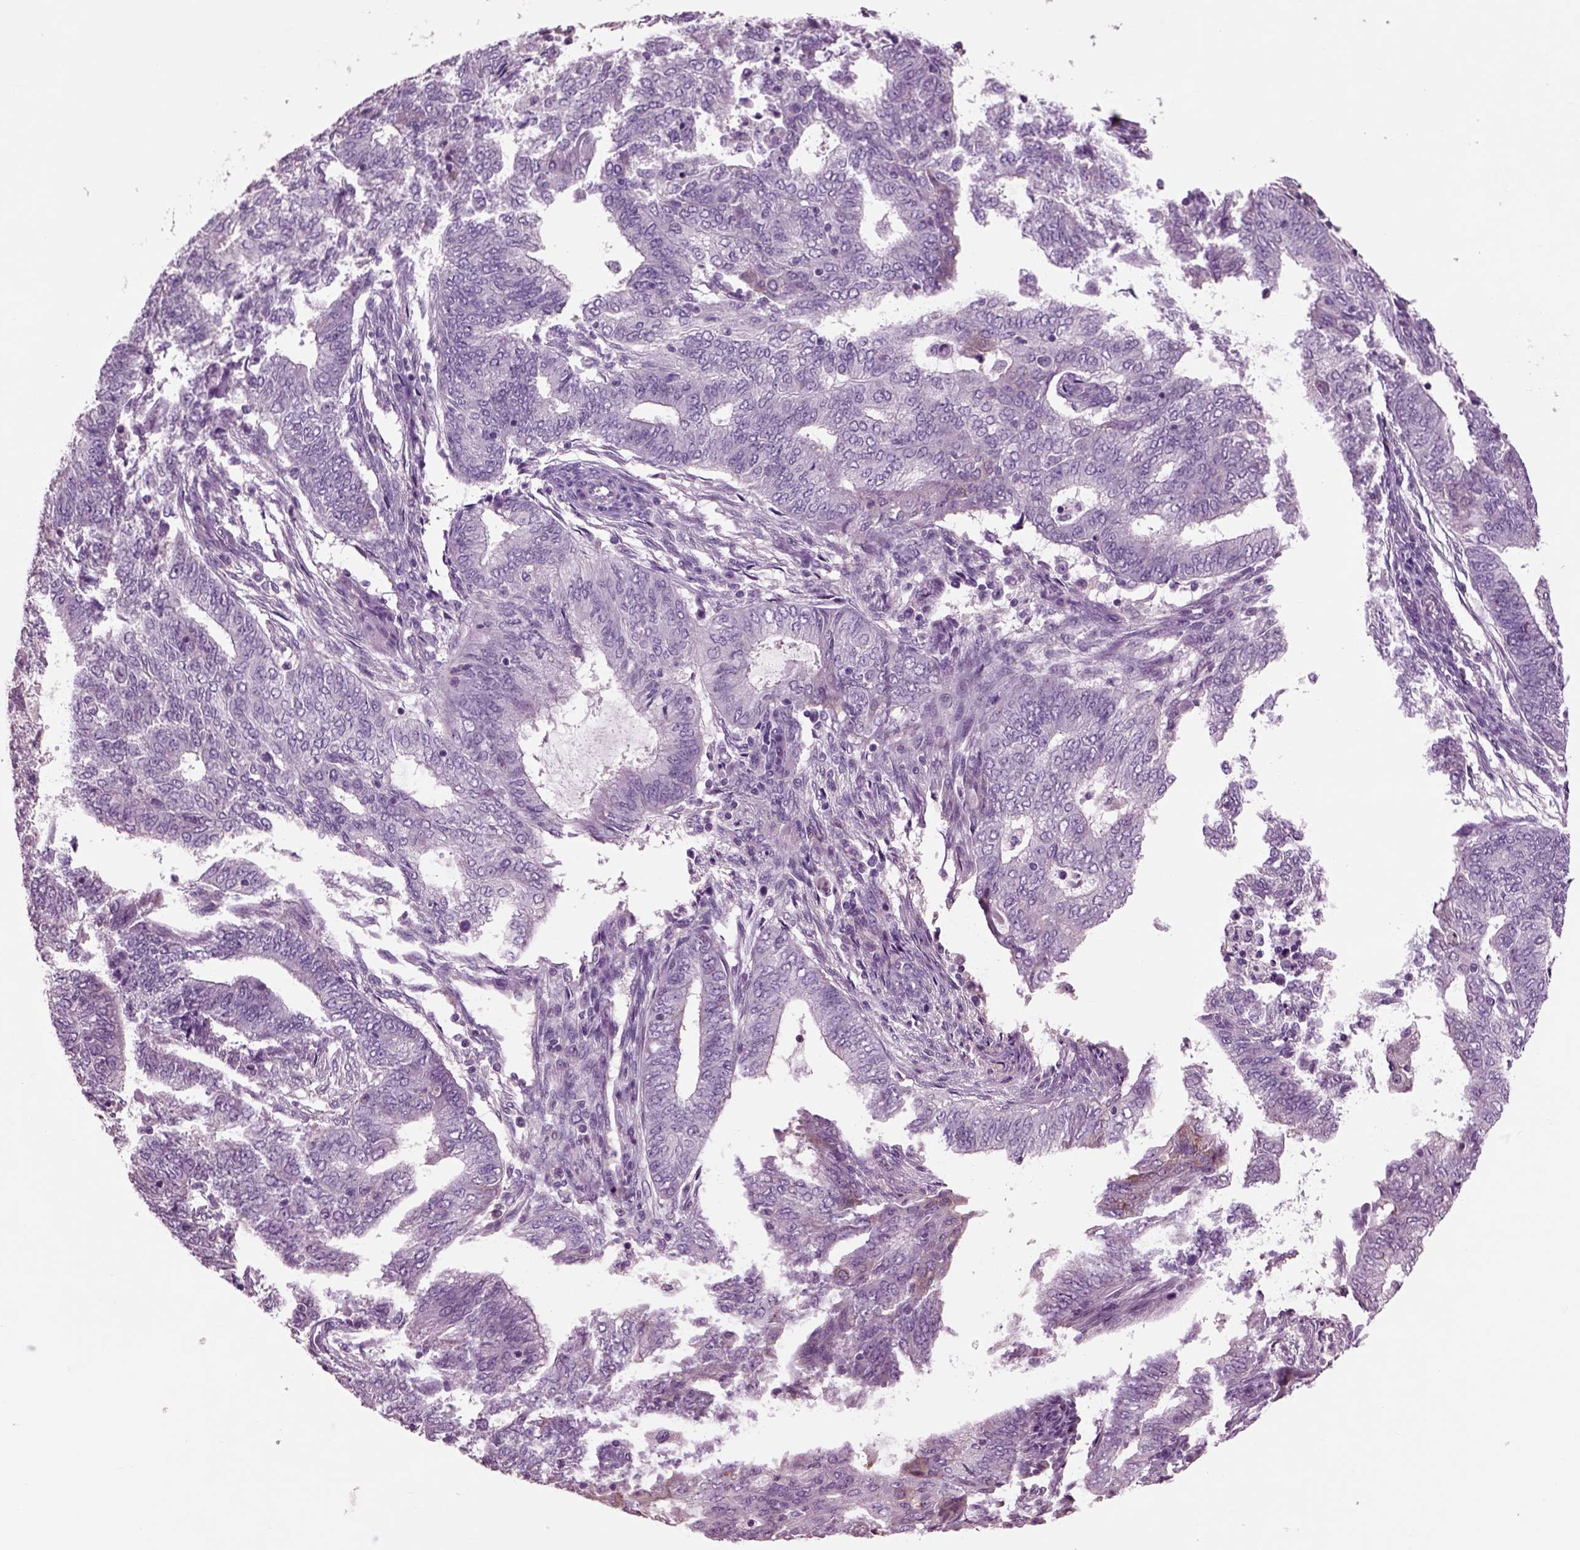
{"staining": {"intensity": "negative", "quantity": "none", "location": "none"}, "tissue": "endometrial cancer", "cell_type": "Tumor cells", "image_type": "cancer", "snomed": [{"axis": "morphology", "description": "Adenocarcinoma, NOS"}, {"axis": "topography", "description": "Endometrium"}], "caption": "The histopathology image displays no significant staining in tumor cells of endometrial adenocarcinoma.", "gene": "CHGB", "patient": {"sex": "female", "age": 62}}